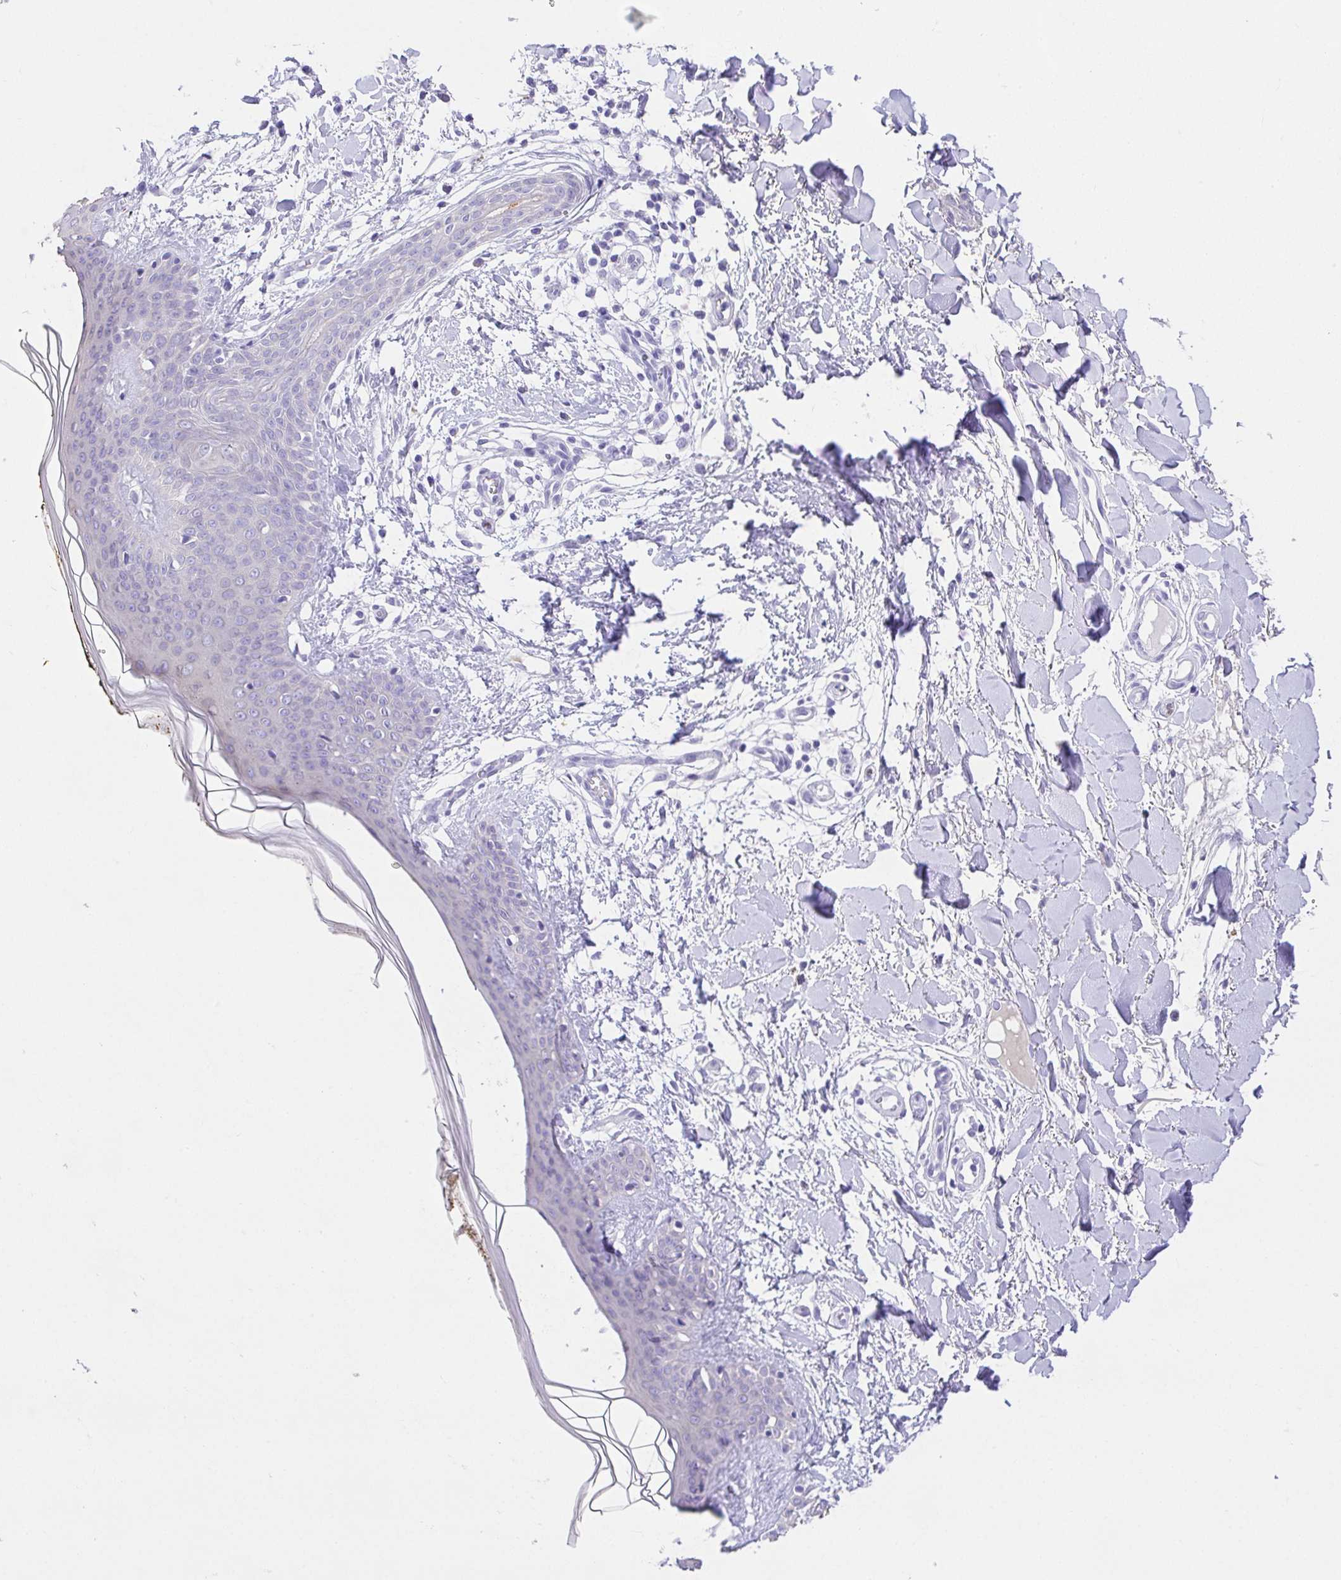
{"staining": {"intensity": "negative", "quantity": "none", "location": "none"}, "tissue": "skin", "cell_type": "Fibroblasts", "image_type": "normal", "snomed": [{"axis": "morphology", "description": "Normal tissue, NOS"}, {"axis": "topography", "description": "Skin"}], "caption": "Immunohistochemistry micrograph of unremarkable skin stained for a protein (brown), which demonstrates no expression in fibroblasts. The staining was performed using DAB (3,3'-diaminobenzidine) to visualize the protein expression in brown, while the nuclei were stained in blue with hematoxylin (Magnification: 20x).", "gene": "SPATA4", "patient": {"sex": "female", "age": 34}}